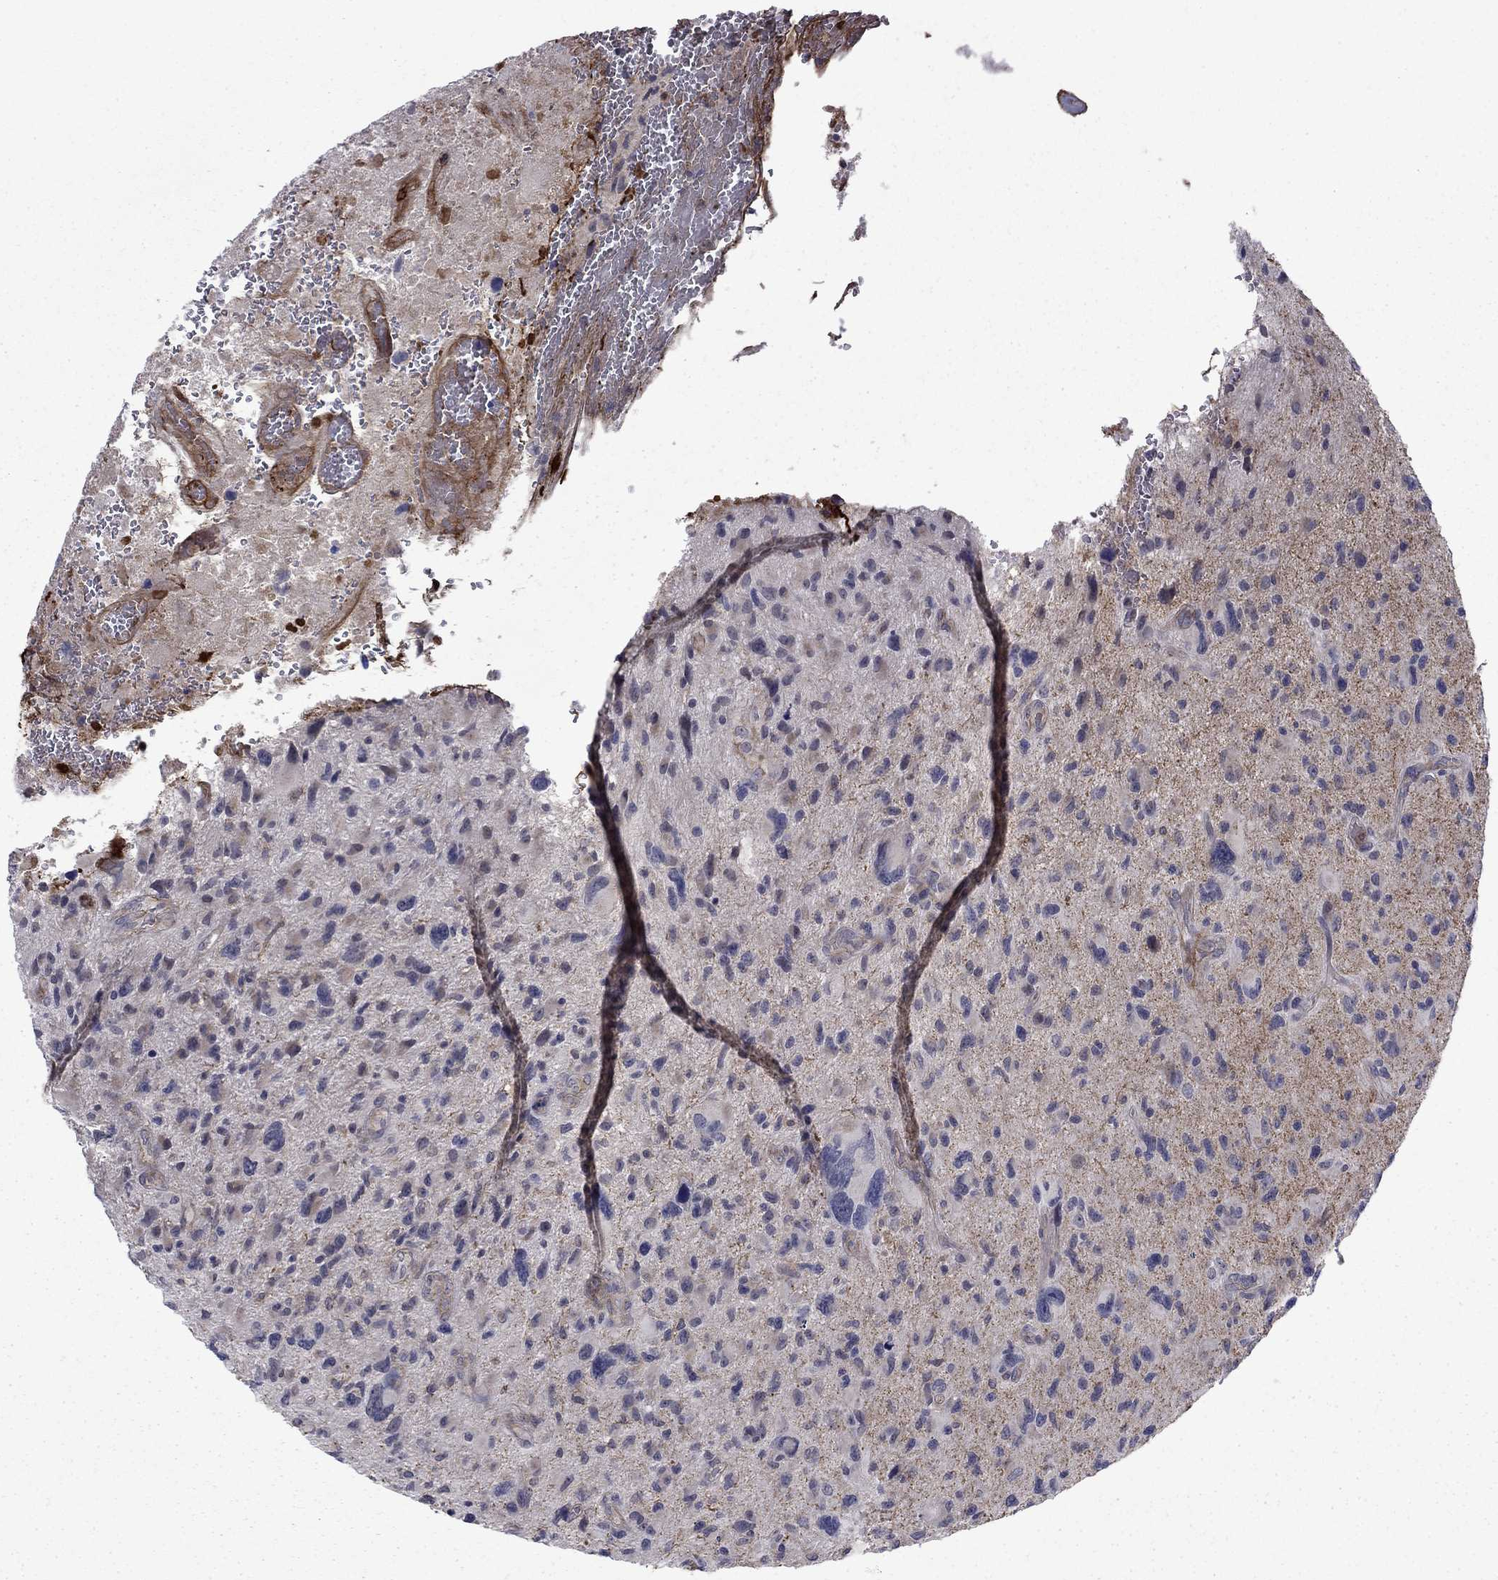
{"staining": {"intensity": "negative", "quantity": "none", "location": "none"}, "tissue": "glioma", "cell_type": "Tumor cells", "image_type": "cancer", "snomed": [{"axis": "morphology", "description": "Glioma, malignant, NOS"}, {"axis": "morphology", "description": "Glioma, malignant, High grade"}, {"axis": "topography", "description": "Brain"}], "caption": "The immunohistochemistry (IHC) photomicrograph has no significant expression in tumor cells of glioma tissue. Nuclei are stained in blue.", "gene": "DOP1B", "patient": {"sex": "female", "age": 71}}